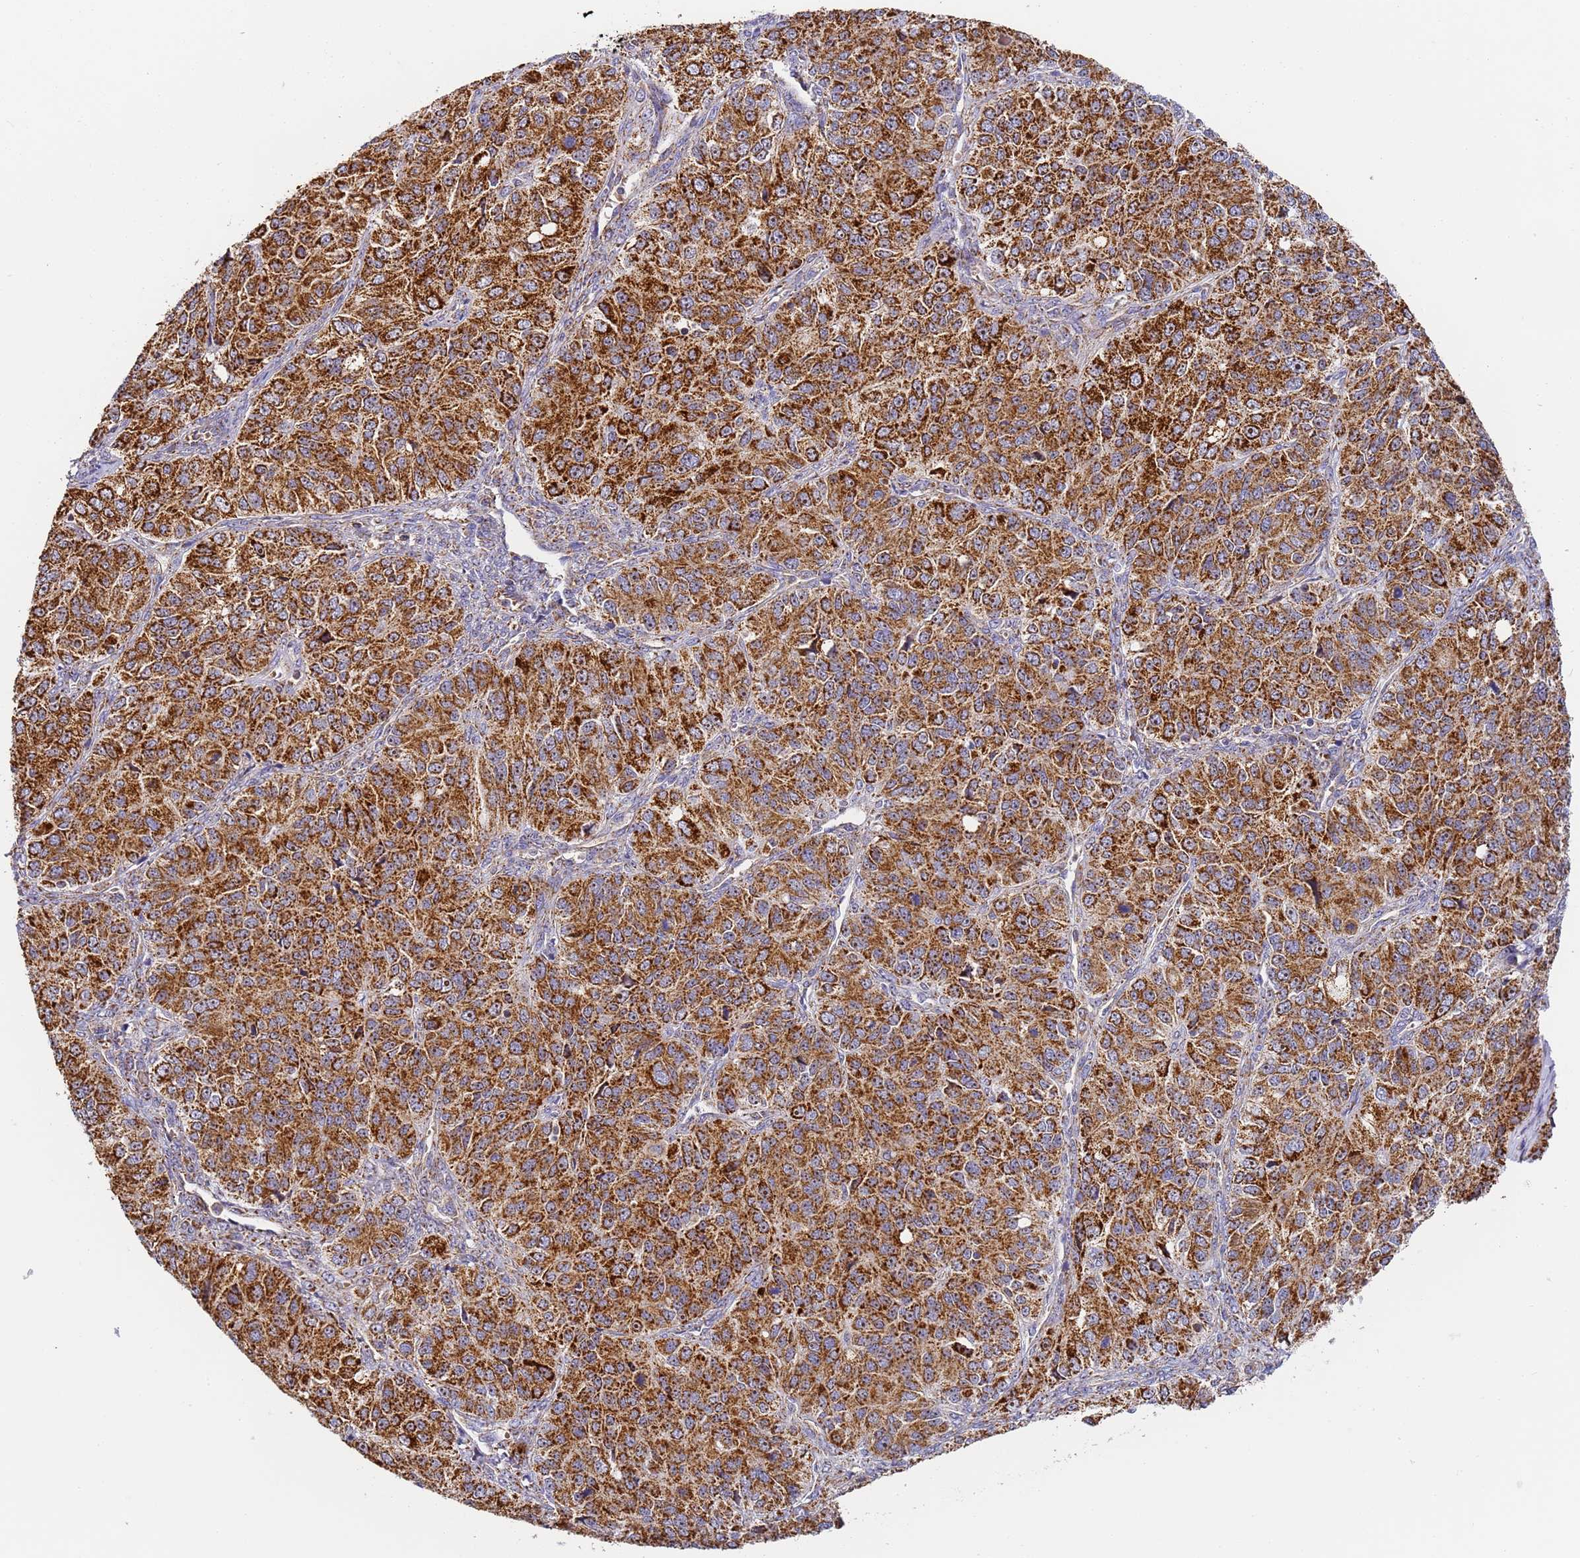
{"staining": {"intensity": "strong", "quantity": ">75%", "location": "cytoplasmic/membranous"}, "tissue": "ovarian cancer", "cell_type": "Tumor cells", "image_type": "cancer", "snomed": [{"axis": "morphology", "description": "Carcinoma, endometroid"}, {"axis": "topography", "description": "Ovary"}], "caption": "Immunohistochemical staining of ovarian endometroid carcinoma reveals high levels of strong cytoplasmic/membranous protein staining in about >75% of tumor cells.", "gene": "FRG2C", "patient": {"sex": "female", "age": 51}}